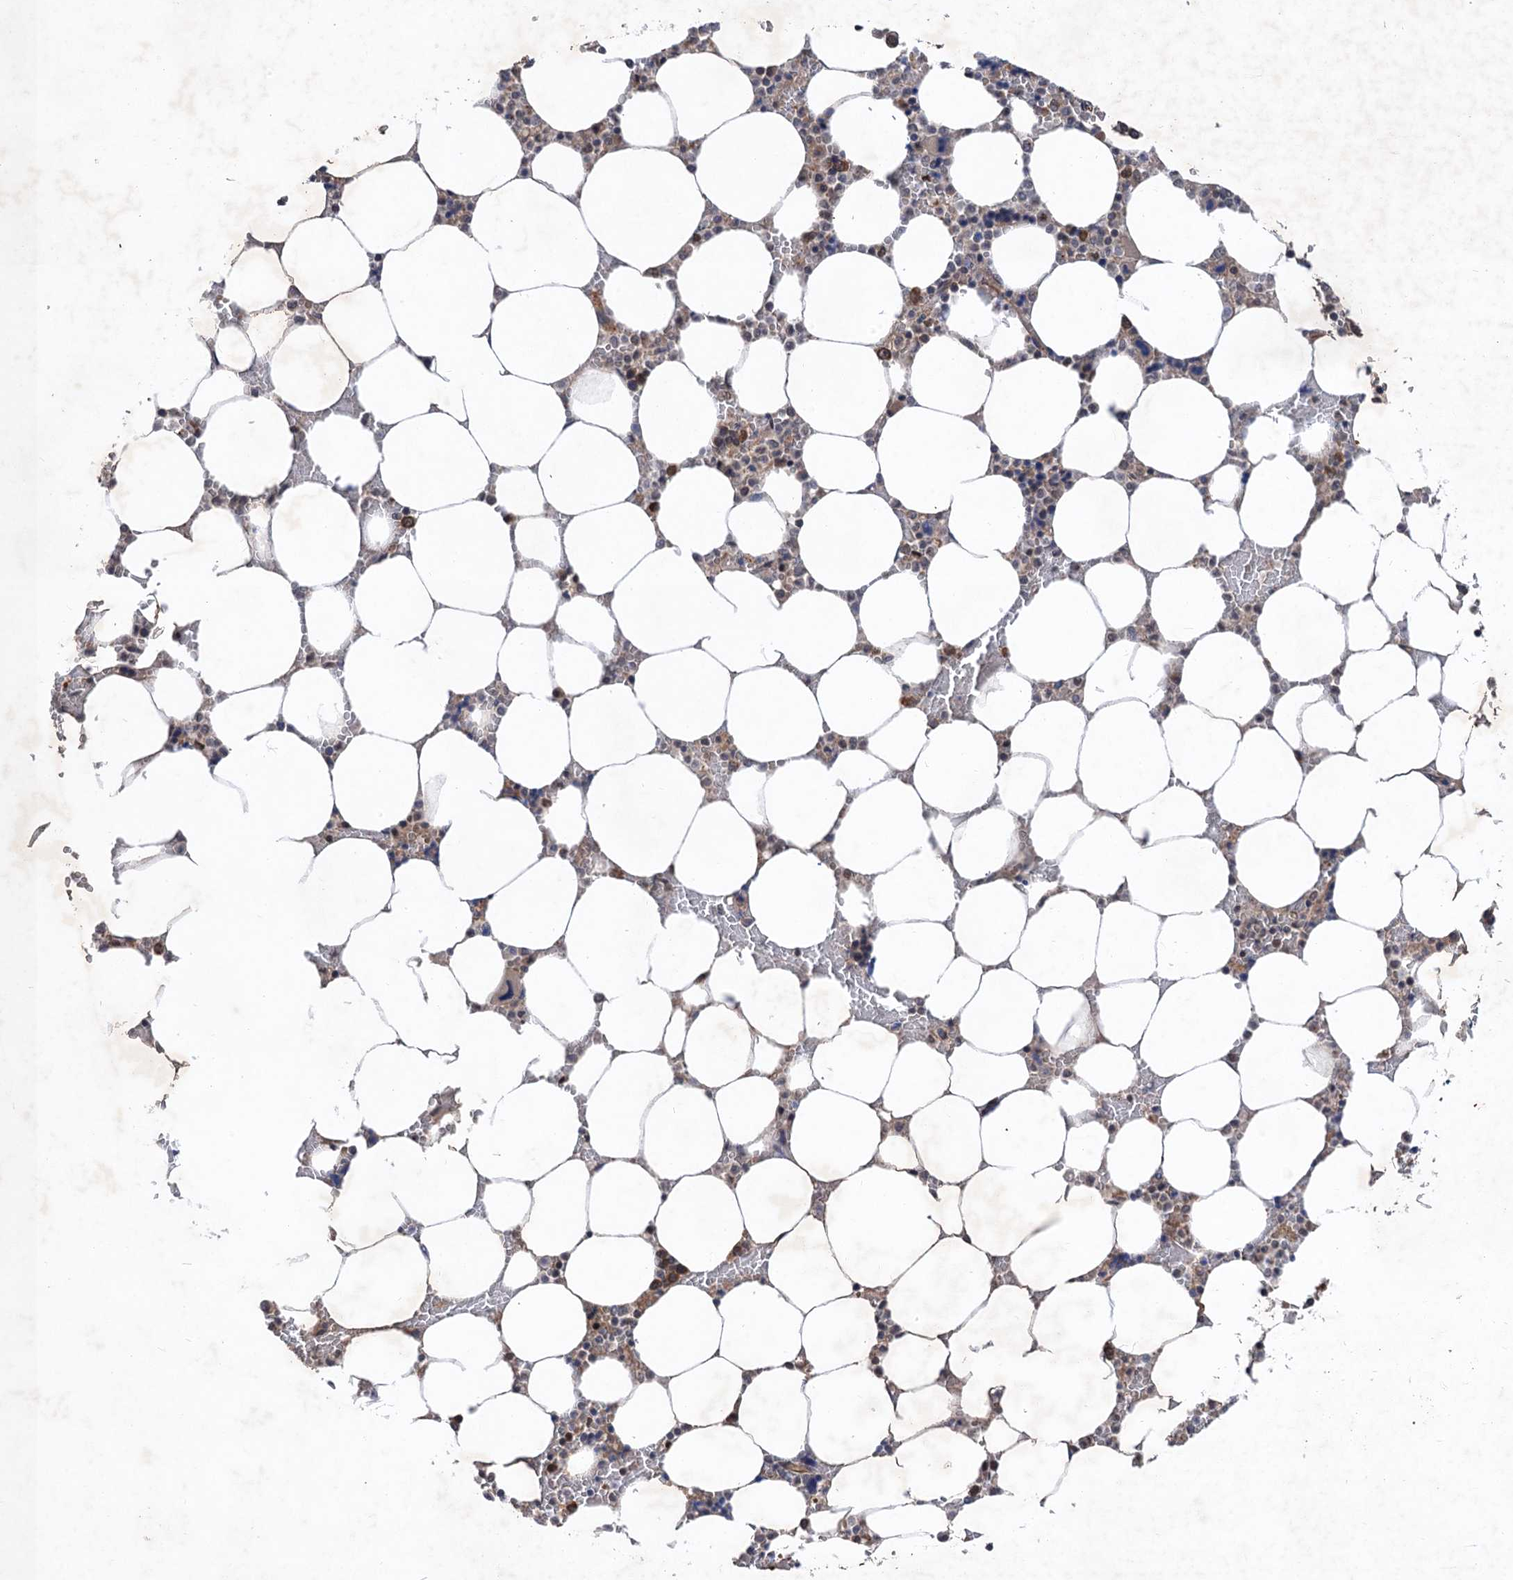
{"staining": {"intensity": "moderate", "quantity": "25%-75%", "location": "cytoplasmic/membranous,nuclear"}, "tissue": "bone marrow", "cell_type": "Hematopoietic cells", "image_type": "normal", "snomed": [{"axis": "morphology", "description": "Normal tissue, NOS"}, {"axis": "topography", "description": "Bone marrow"}], "caption": "A high-resolution histopathology image shows immunohistochemistry (IHC) staining of unremarkable bone marrow, which exhibits moderate cytoplasmic/membranous,nuclear expression in about 25%-75% of hematopoietic cells.", "gene": "TTC31", "patient": {"sex": "male", "age": 64}}